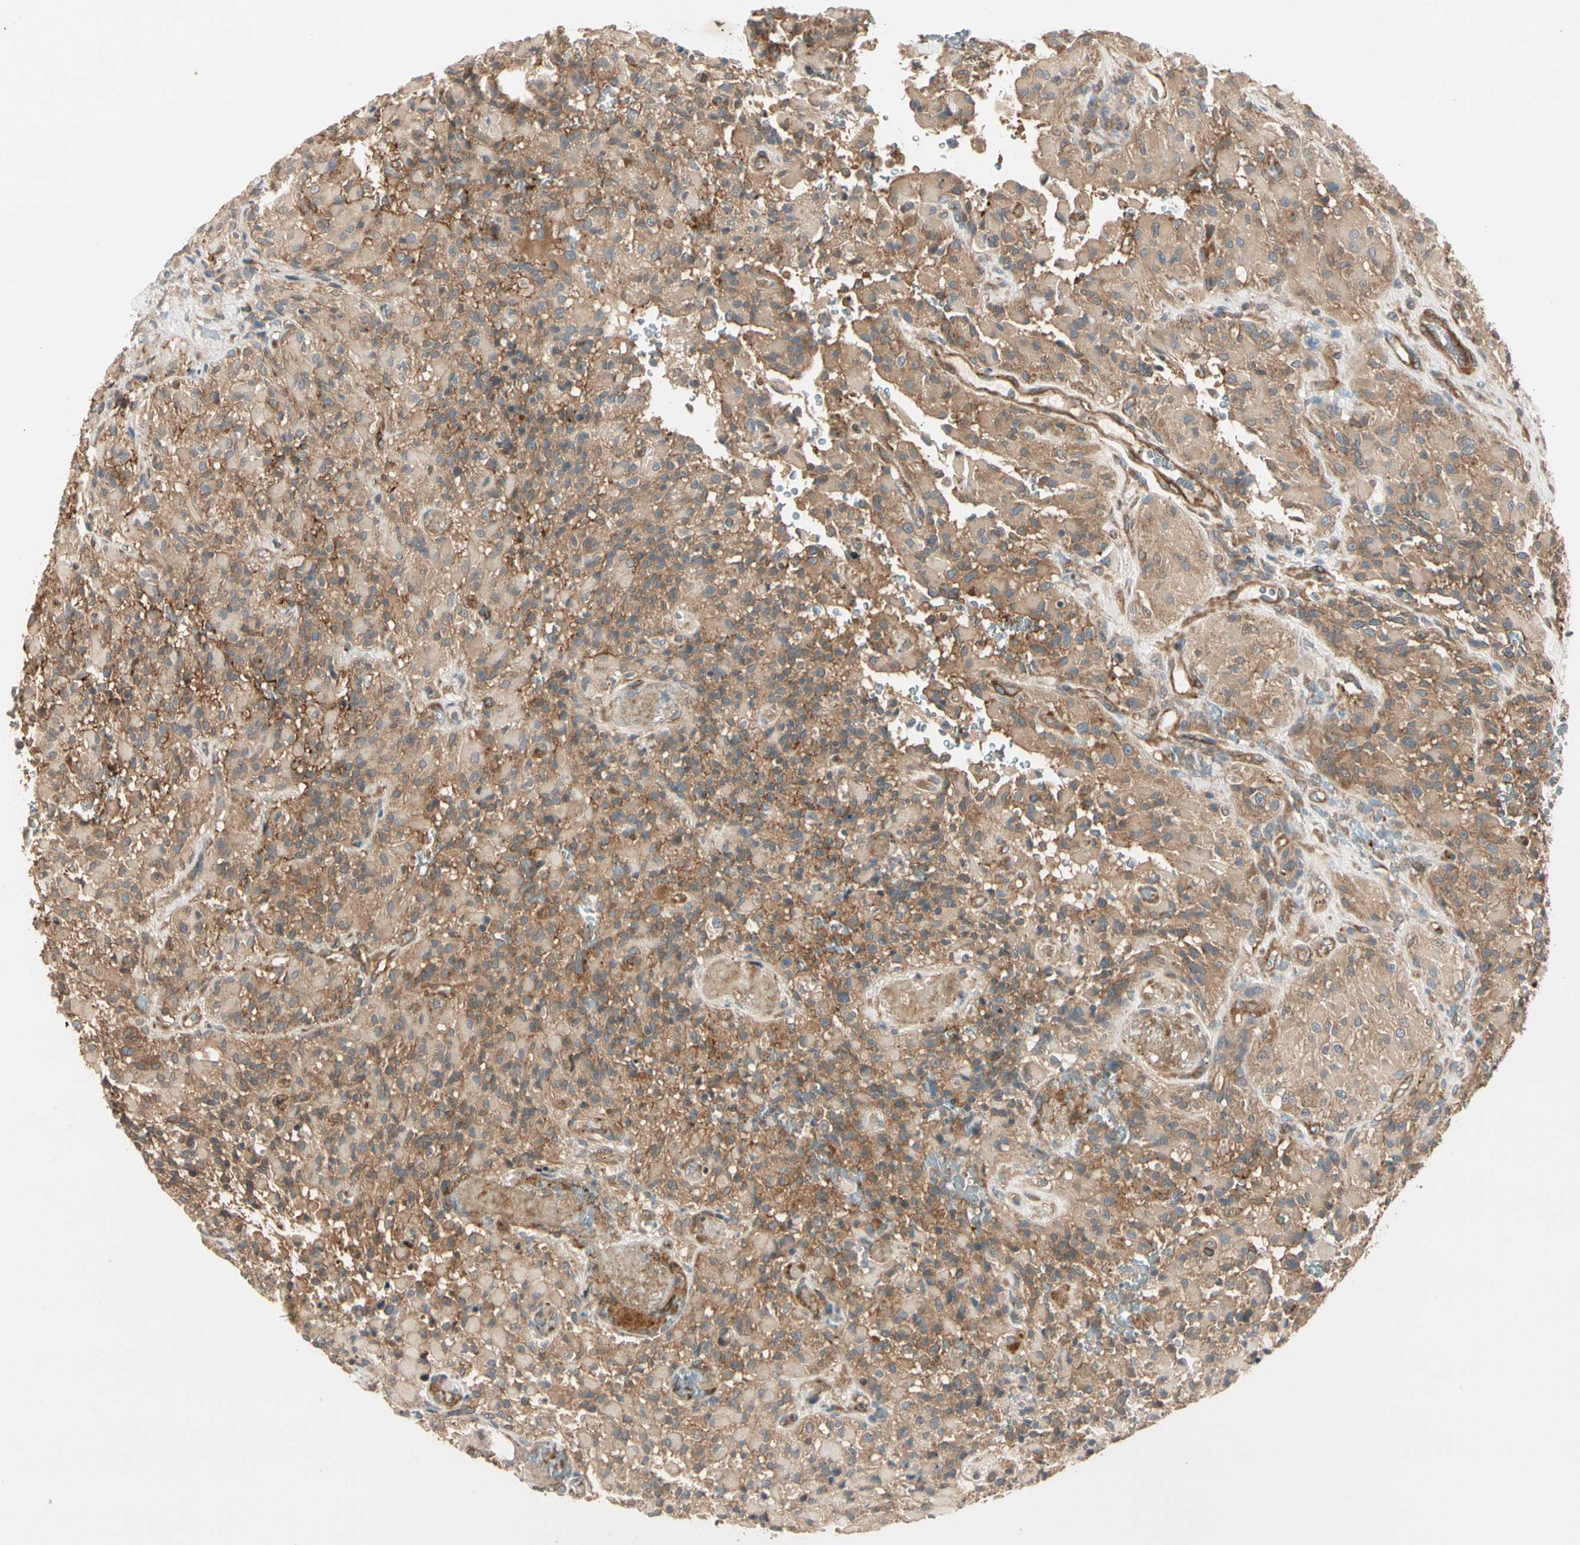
{"staining": {"intensity": "moderate", "quantity": ">75%", "location": "cytoplasmic/membranous"}, "tissue": "glioma", "cell_type": "Tumor cells", "image_type": "cancer", "snomed": [{"axis": "morphology", "description": "Glioma, malignant, High grade"}, {"axis": "topography", "description": "Brain"}], "caption": "IHC (DAB (3,3'-diaminobenzidine)) staining of human glioma reveals moderate cytoplasmic/membranous protein positivity in approximately >75% of tumor cells. (Brightfield microscopy of DAB IHC at high magnification).", "gene": "ROCK2", "patient": {"sex": "male", "age": 71}}